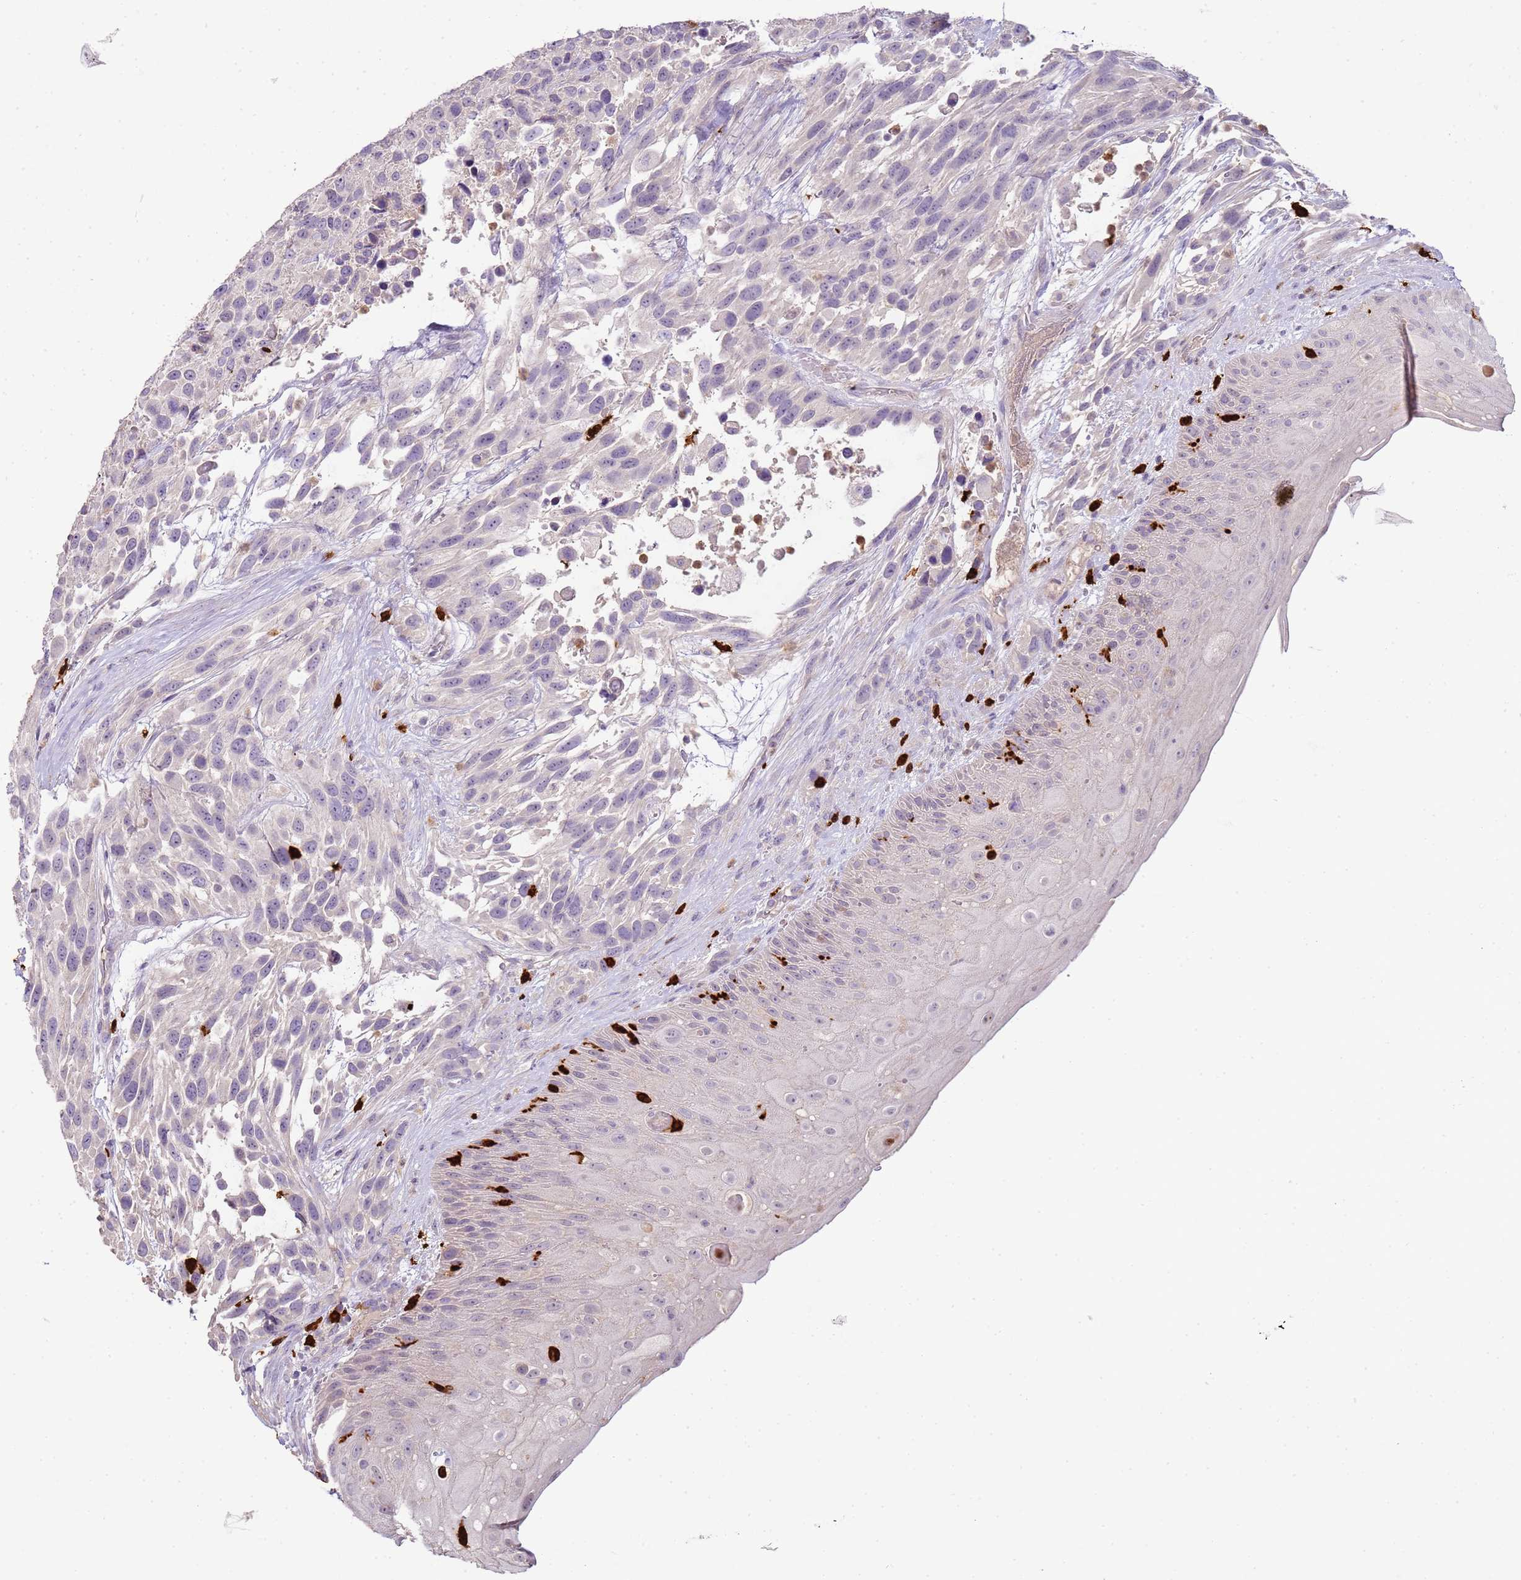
{"staining": {"intensity": "negative", "quantity": "none", "location": "none"}, "tissue": "urothelial cancer", "cell_type": "Tumor cells", "image_type": "cancer", "snomed": [{"axis": "morphology", "description": "Urothelial carcinoma, High grade"}, {"axis": "topography", "description": "Urinary bladder"}], "caption": "Urothelial cancer was stained to show a protein in brown. There is no significant positivity in tumor cells. (DAB immunohistochemistry (IHC) visualized using brightfield microscopy, high magnification).", "gene": "IL2RG", "patient": {"sex": "female", "age": 70}}